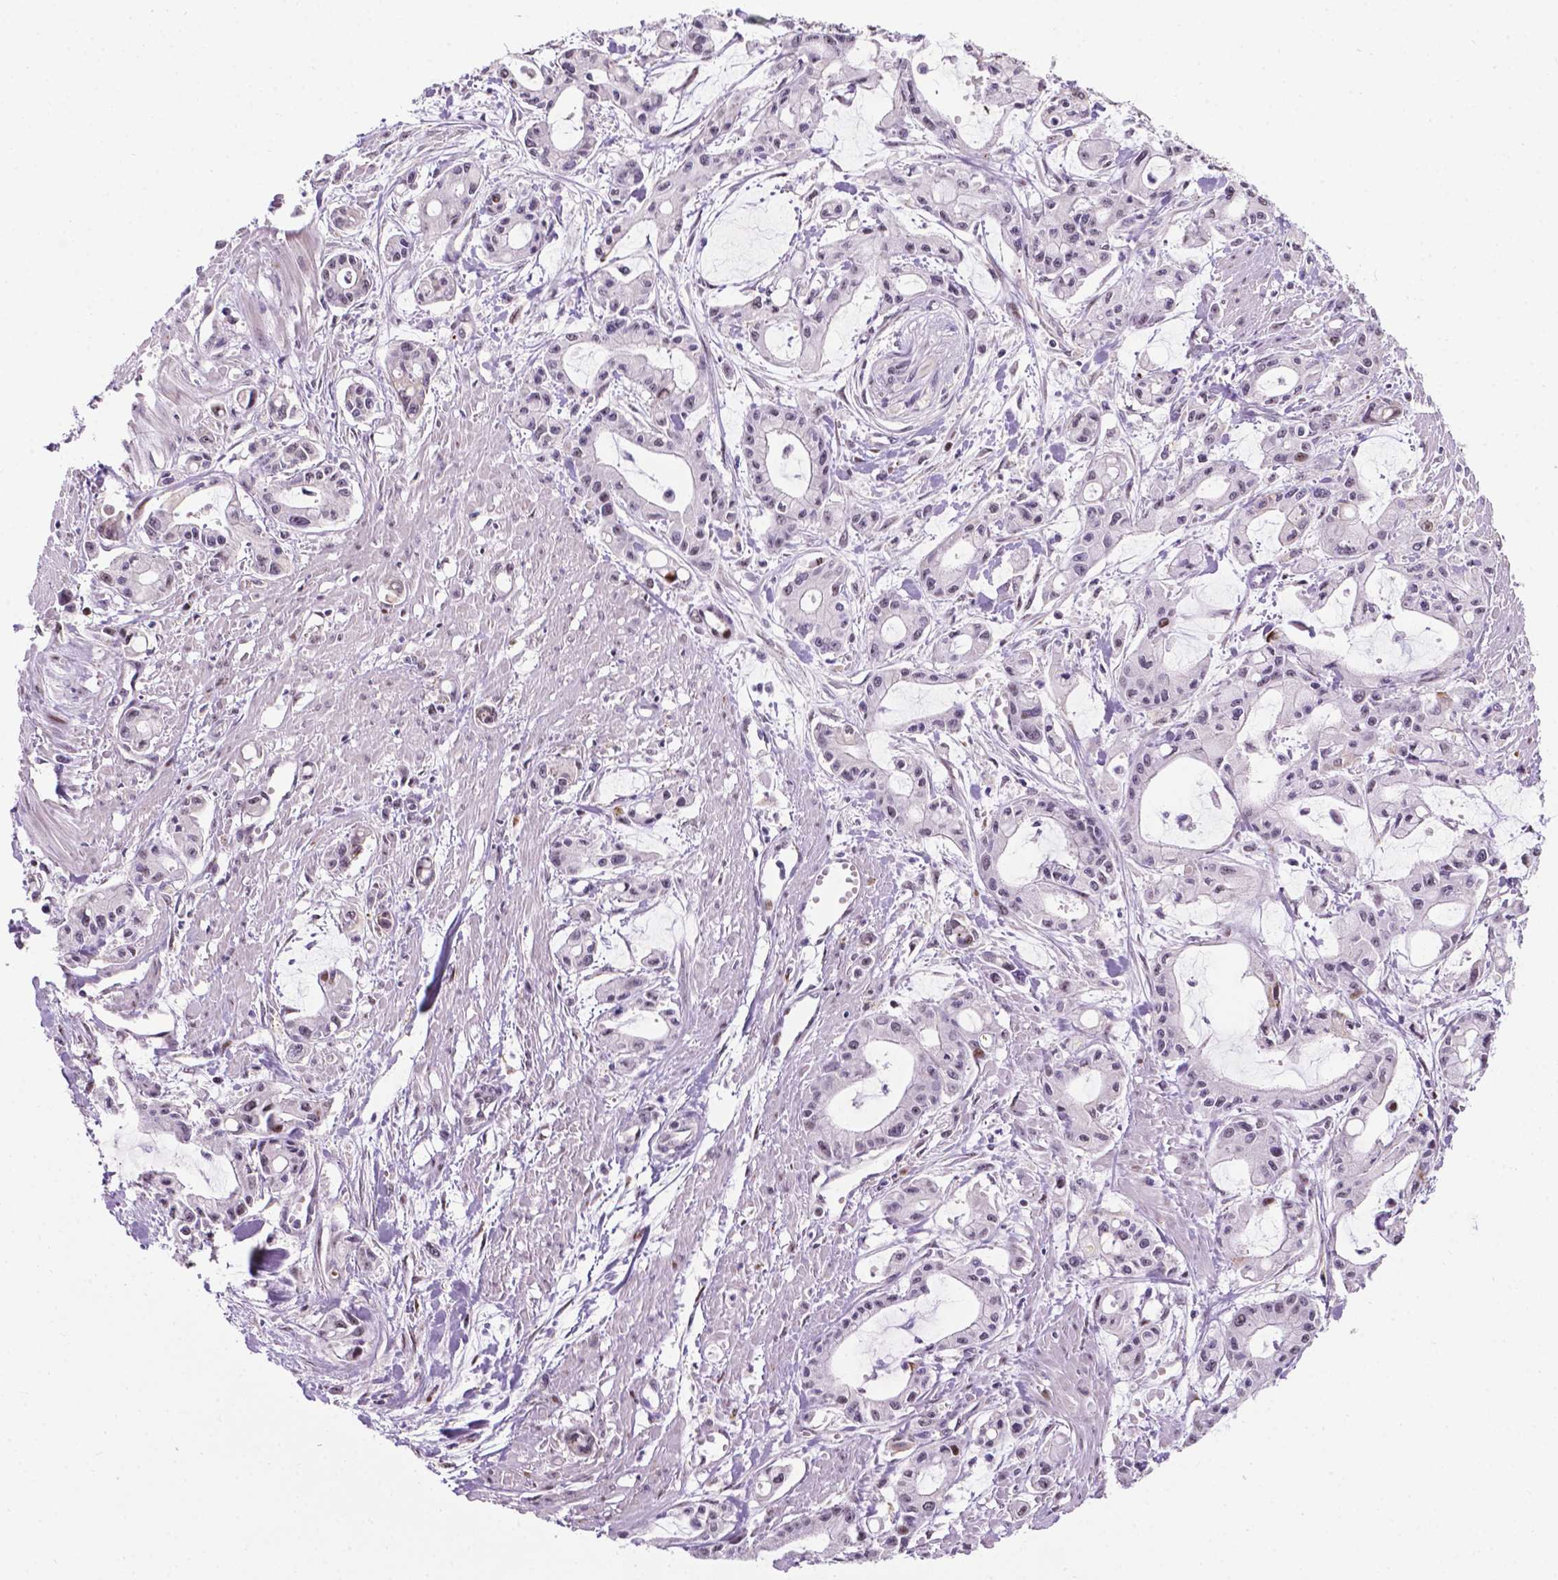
{"staining": {"intensity": "negative", "quantity": "none", "location": "none"}, "tissue": "pancreatic cancer", "cell_type": "Tumor cells", "image_type": "cancer", "snomed": [{"axis": "morphology", "description": "Adenocarcinoma, NOS"}, {"axis": "topography", "description": "Pancreas"}], "caption": "This is an immunohistochemistry micrograph of human adenocarcinoma (pancreatic). There is no staining in tumor cells.", "gene": "SMAD3", "patient": {"sex": "male", "age": 48}}